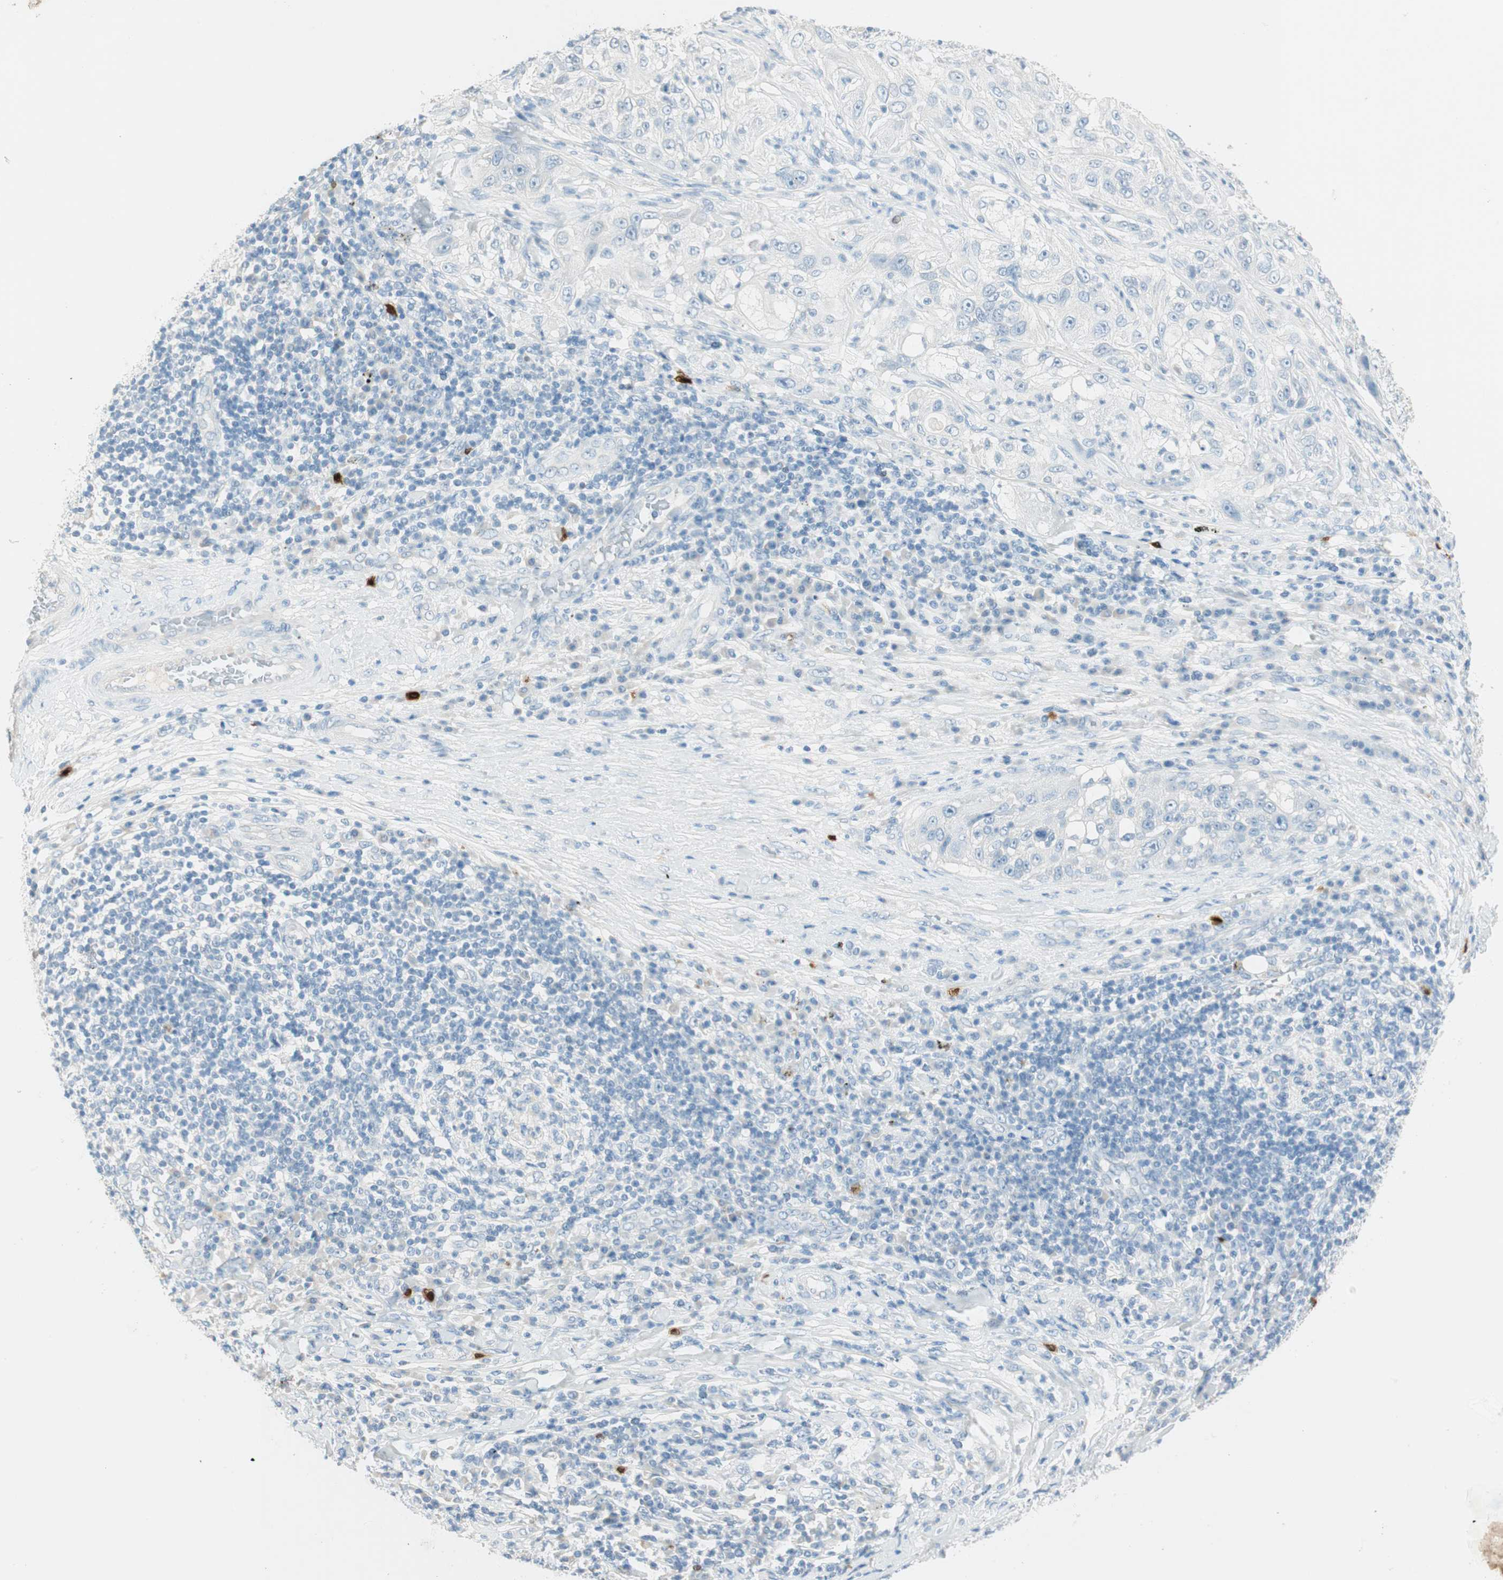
{"staining": {"intensity": "negative", "quantity": "none", "location": "none"}, "tissue": "lung cancer", "cell_type": "Tumor cells", "image_type": "cancer", "snomed": [{"axis": "morphology", "description": "Inflammation, NOS"}, {"axis": "morphology", "description": "Squamous cell carcinoma, NOS"}, {"axis": "topography", "description": "Lymph node"}, {"axis": "topography", "description": "Soft tissue"}, {"axis": "topography", "description": "Lung"}], "caption": "Tumor cells show no significant protein expression in lung cancer.", "gene": "HPGD", "patient": {"sex": "male", "age": 66}}